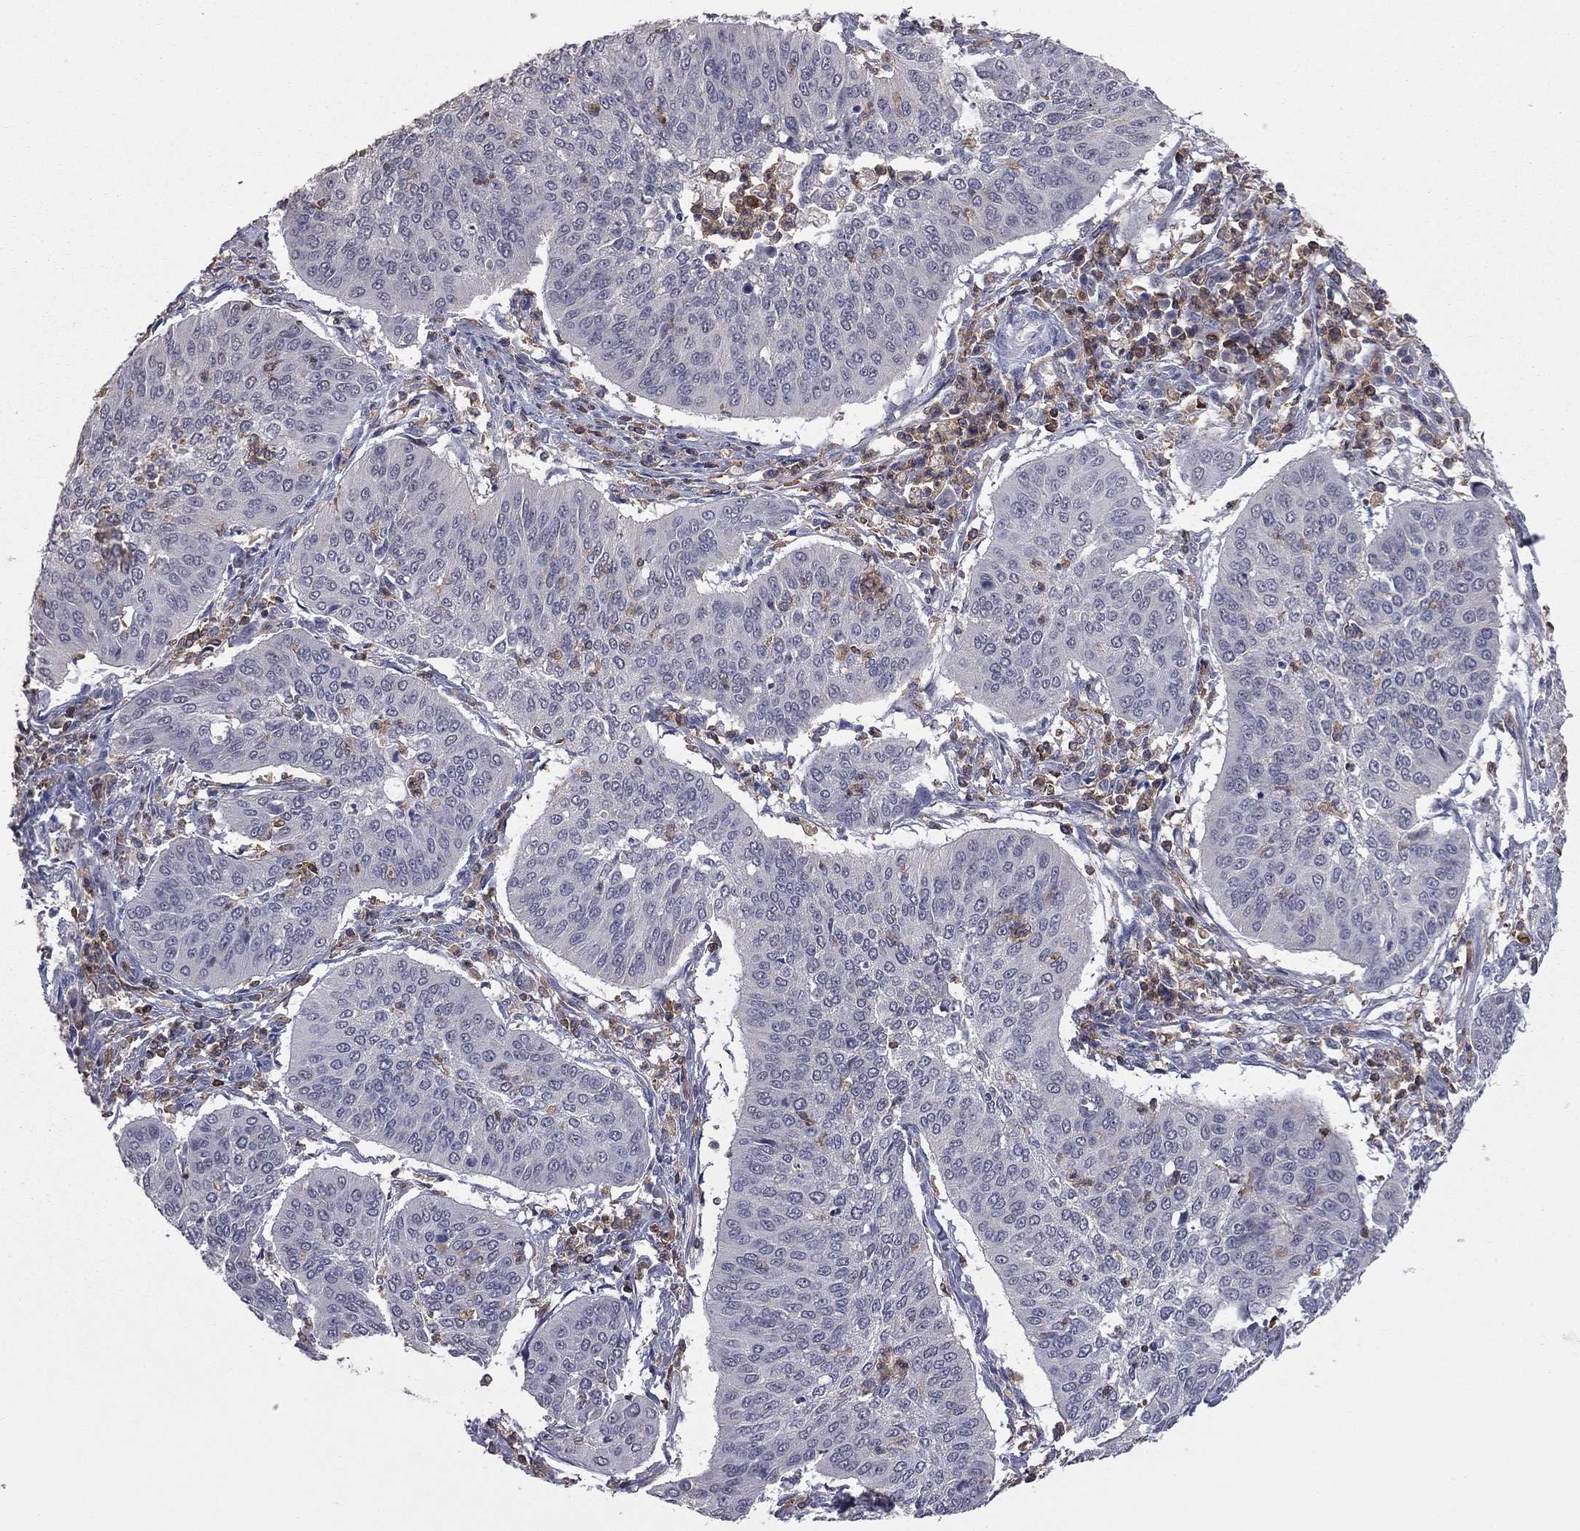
{"staining": {"intensity": "negative", "quantity": "none", "location": "none"}, "tissue": "cervical cancer", "cell_type": "Tumor cells", "image_type": "cancer", "snomed": [{"axis": "morphology", "description": "Normal tissue, NOS"}, {"axis": "morphology", "description": "Squamous cell carcinoma, NOS"}, {"axis": "topography", "description": "Cervix"}], "caption": "High magnification brightfield microscopy of squamous cell carcinoma (cervical) stained with DAB (brown) and counterstained with hematoxylin (blue): tumor cells show no significant positivity.", "gene": "PSTPIP1", "patient": {"sex": "female", "age": 39}}